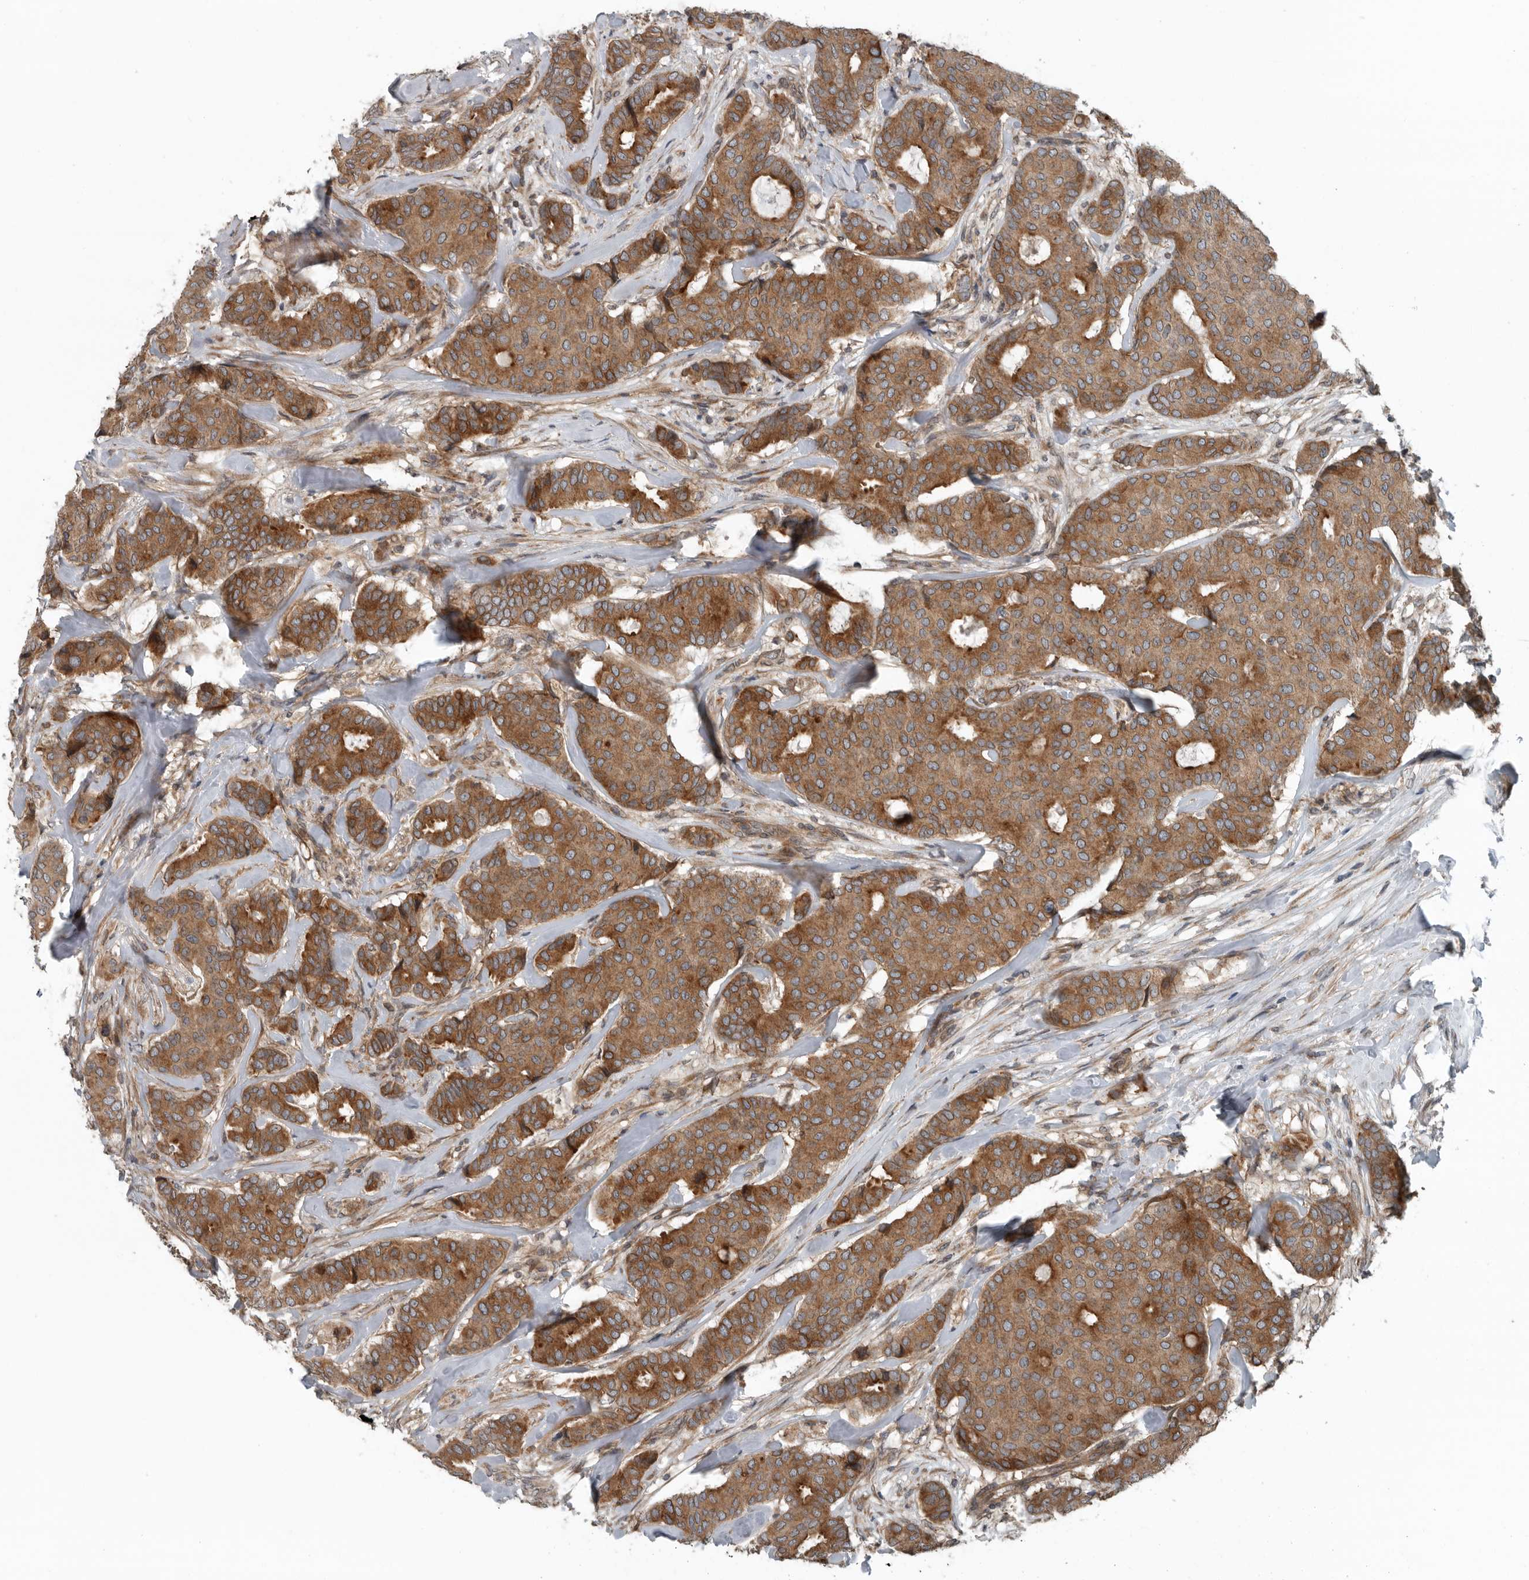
{"staining": {"intensity": "moderate", "quantity": ">75%", "location": "cytoplasmic/membranous"}, "tissue": "breast cancer", "cell_type": "Tumor cells", "image_type": "cancer", "snomed": [{"axis": "morphology", "description": "Duct carcinoma"}, {"axis": "topography", "description": "Breast"}], "caption": "There is medium levels of moderate cytoplasmic/membranous positivity in tumor cells of infiltrating ductal carcinoma (breast), as demonstrated by immunohistochemical staining (brown color).", "gene": "AMFR", "patient": {"sex": "female", "age": 75}}